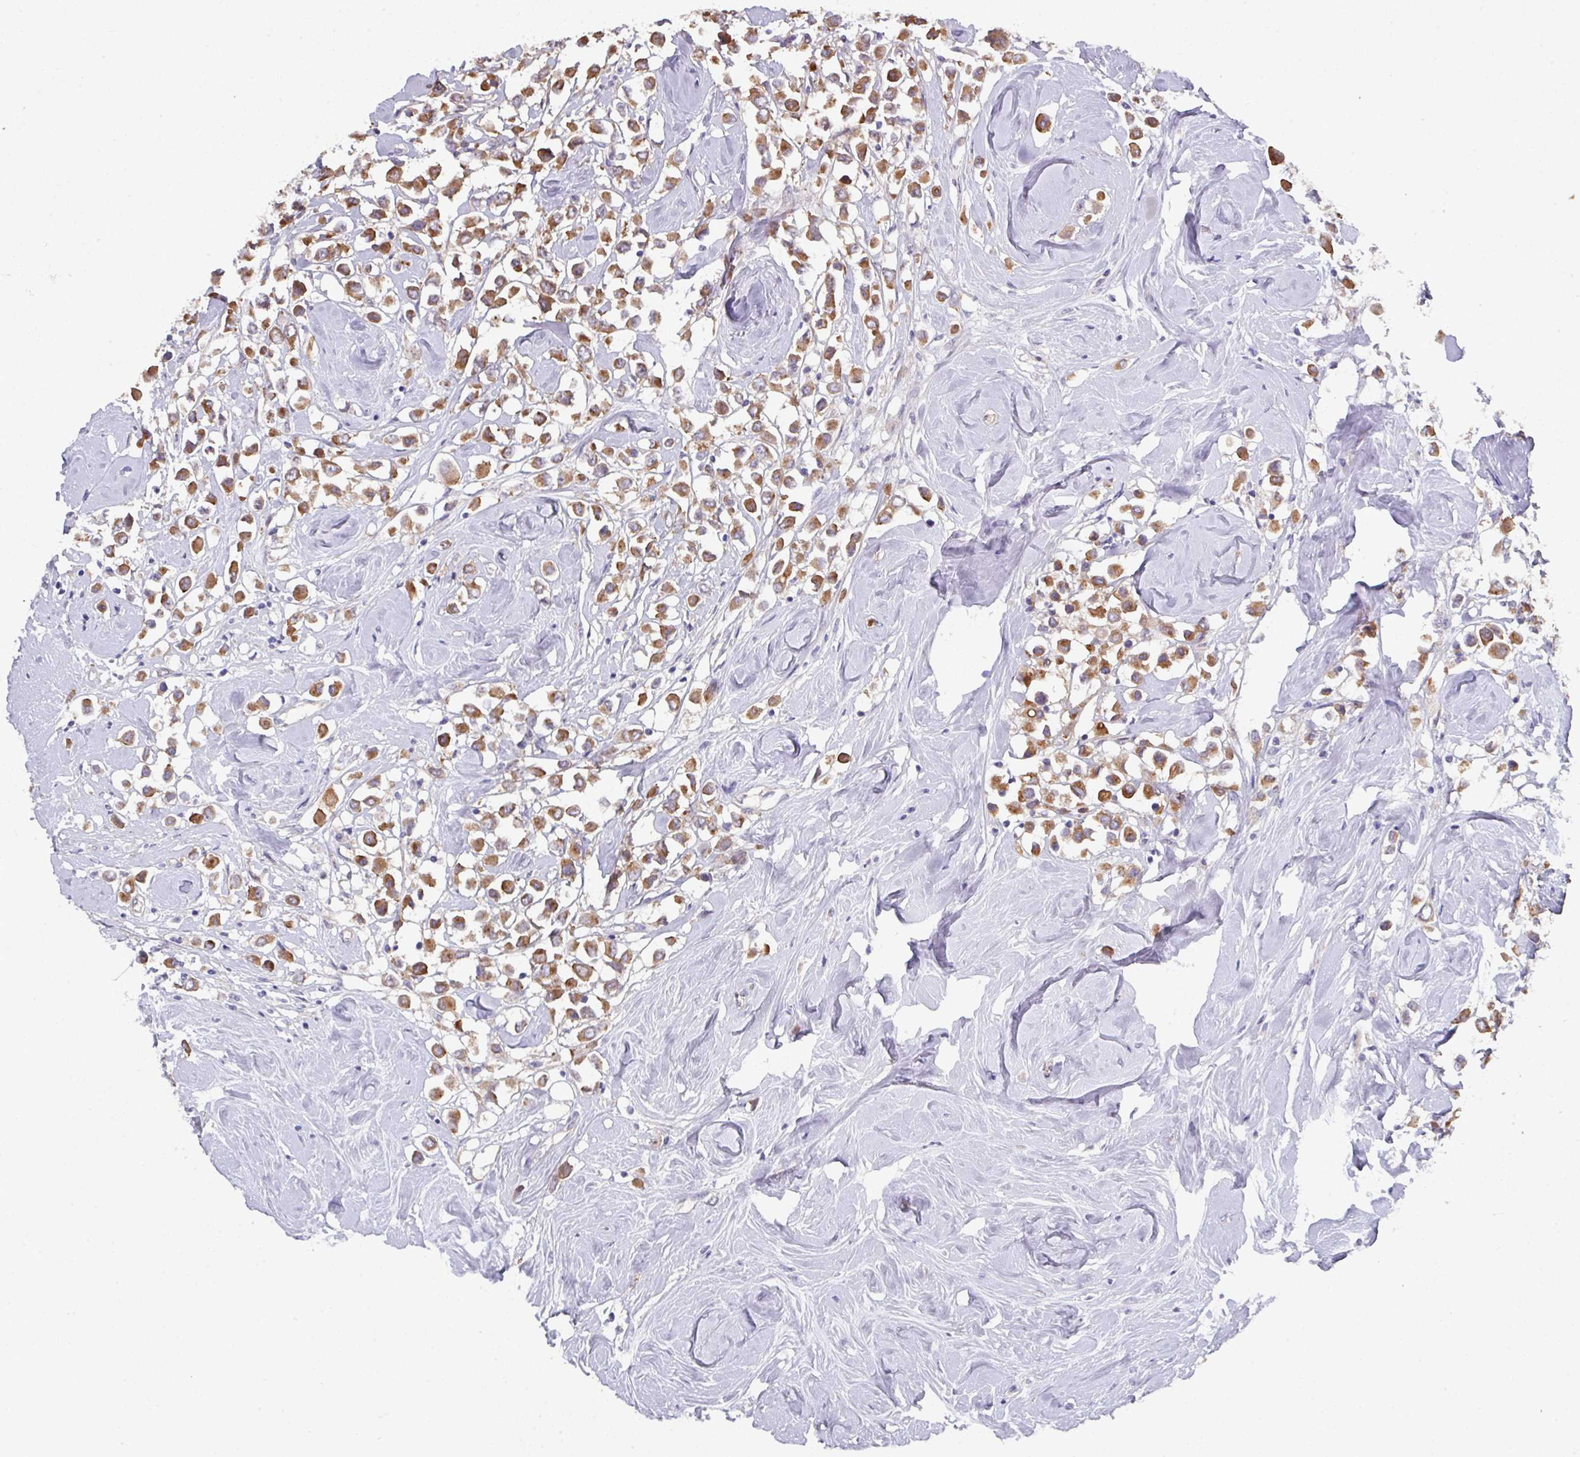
{"staining": {"intensity": "moderate", "quantity": ">75%", "location": "cytoplasmic/membranous"}, "tissue": "breast cancer", "cell_type": "Tumor cells", "image_type": "cancer", "snomed": [{"axis": "morphology", "description": "Duct carcinoma"}, {"axis": "topography", "description": "Breast"}], "caption": "About >75% of tumor cells in human intraductal carcinoma (breast) demonstrate moderate cytoplasmic/membranous protein positivity as visualized by brown immunohistochemical staining.", "gene": "PRR5", "patient": {"sex": "female", "age": 61}}